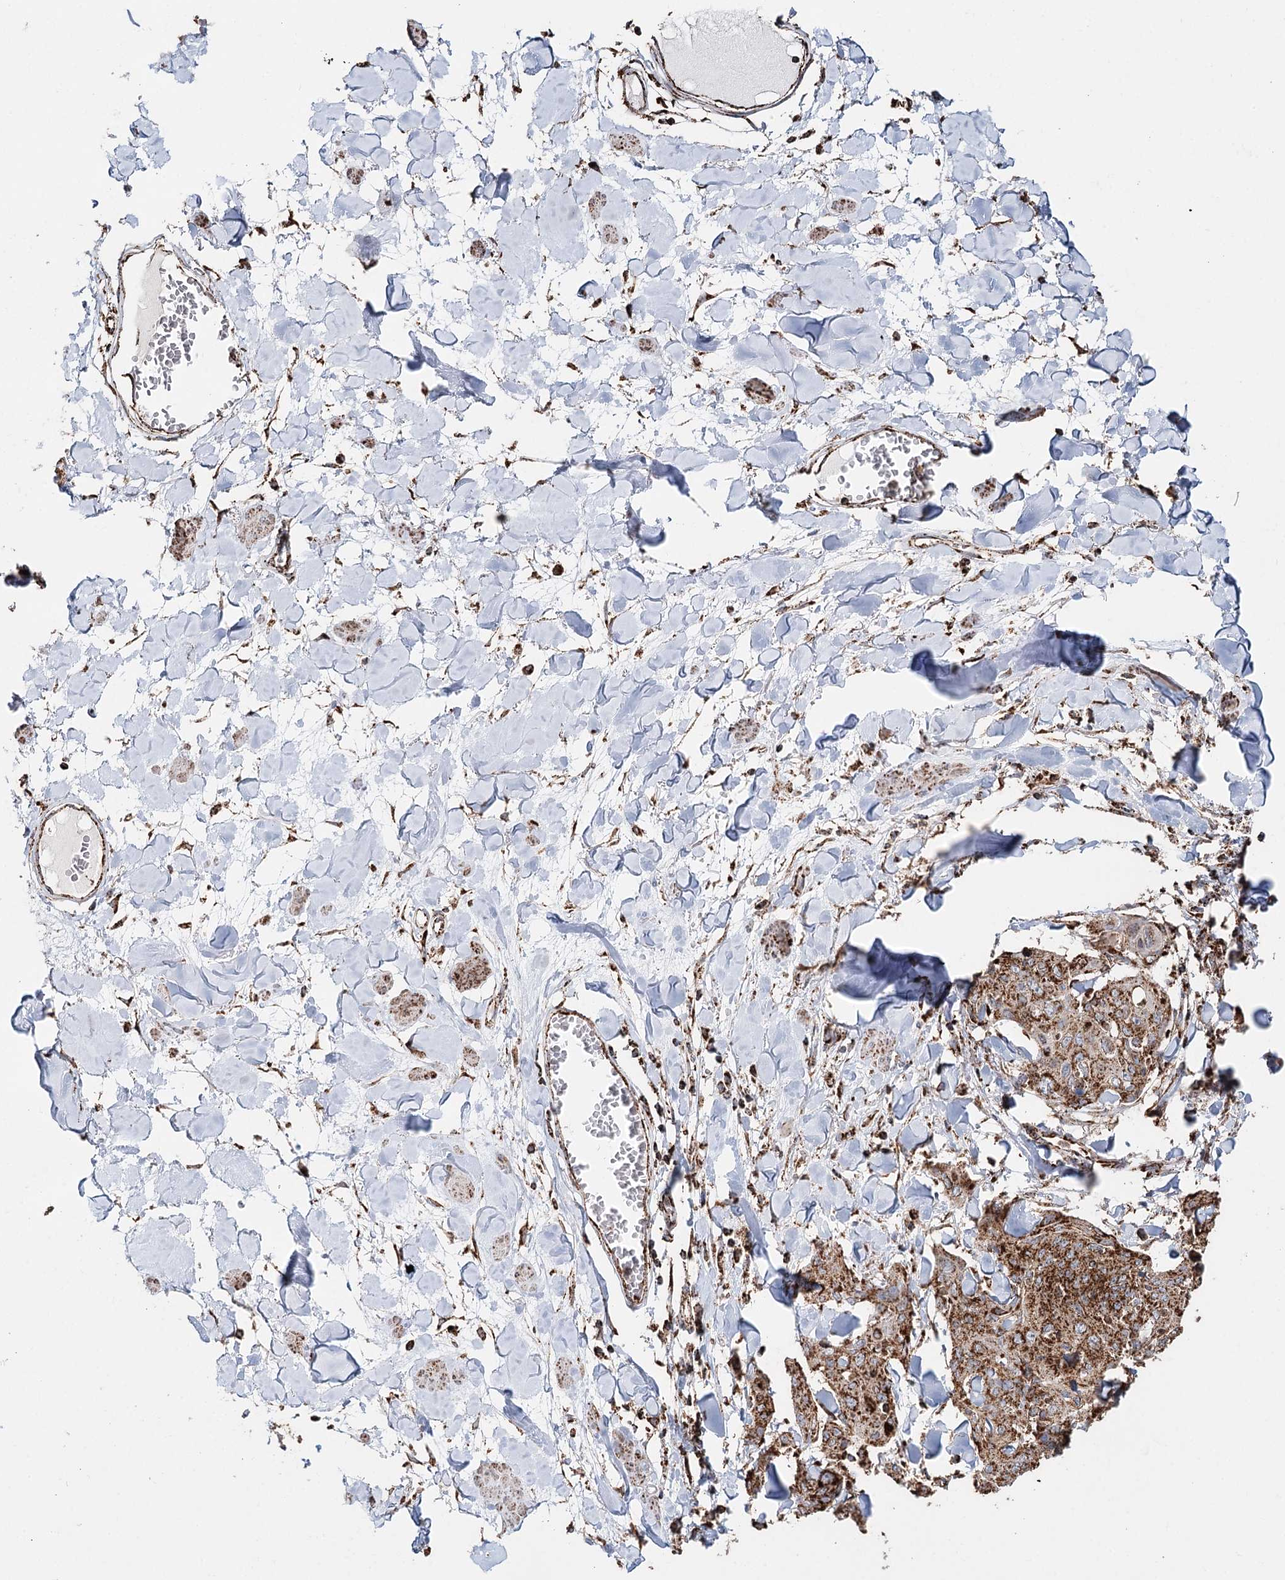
{"staining": {"intensity": "strong", "quantity": ">75%", "location": "cytoplasmic/membranous"}, "tissue": "skin cancer", "cell_type": "Tumor cells", "image_type": "cancer", "snomed": [{"axis": "morphology", "description": "Squamous cell carcinoma, NOS"}, {"axis": "topography", "description": "Skin"}, {"axis": "topography", "description": "Vulva"}], "caption": "Squamous cell carcinoma (skin) stained with a brown dye displays strong cytoplasmic/membranous positive staining in approximately >75% of tumor cells.", "gene": "APH1A", "patient": {"sex": "female", "age": 85}}